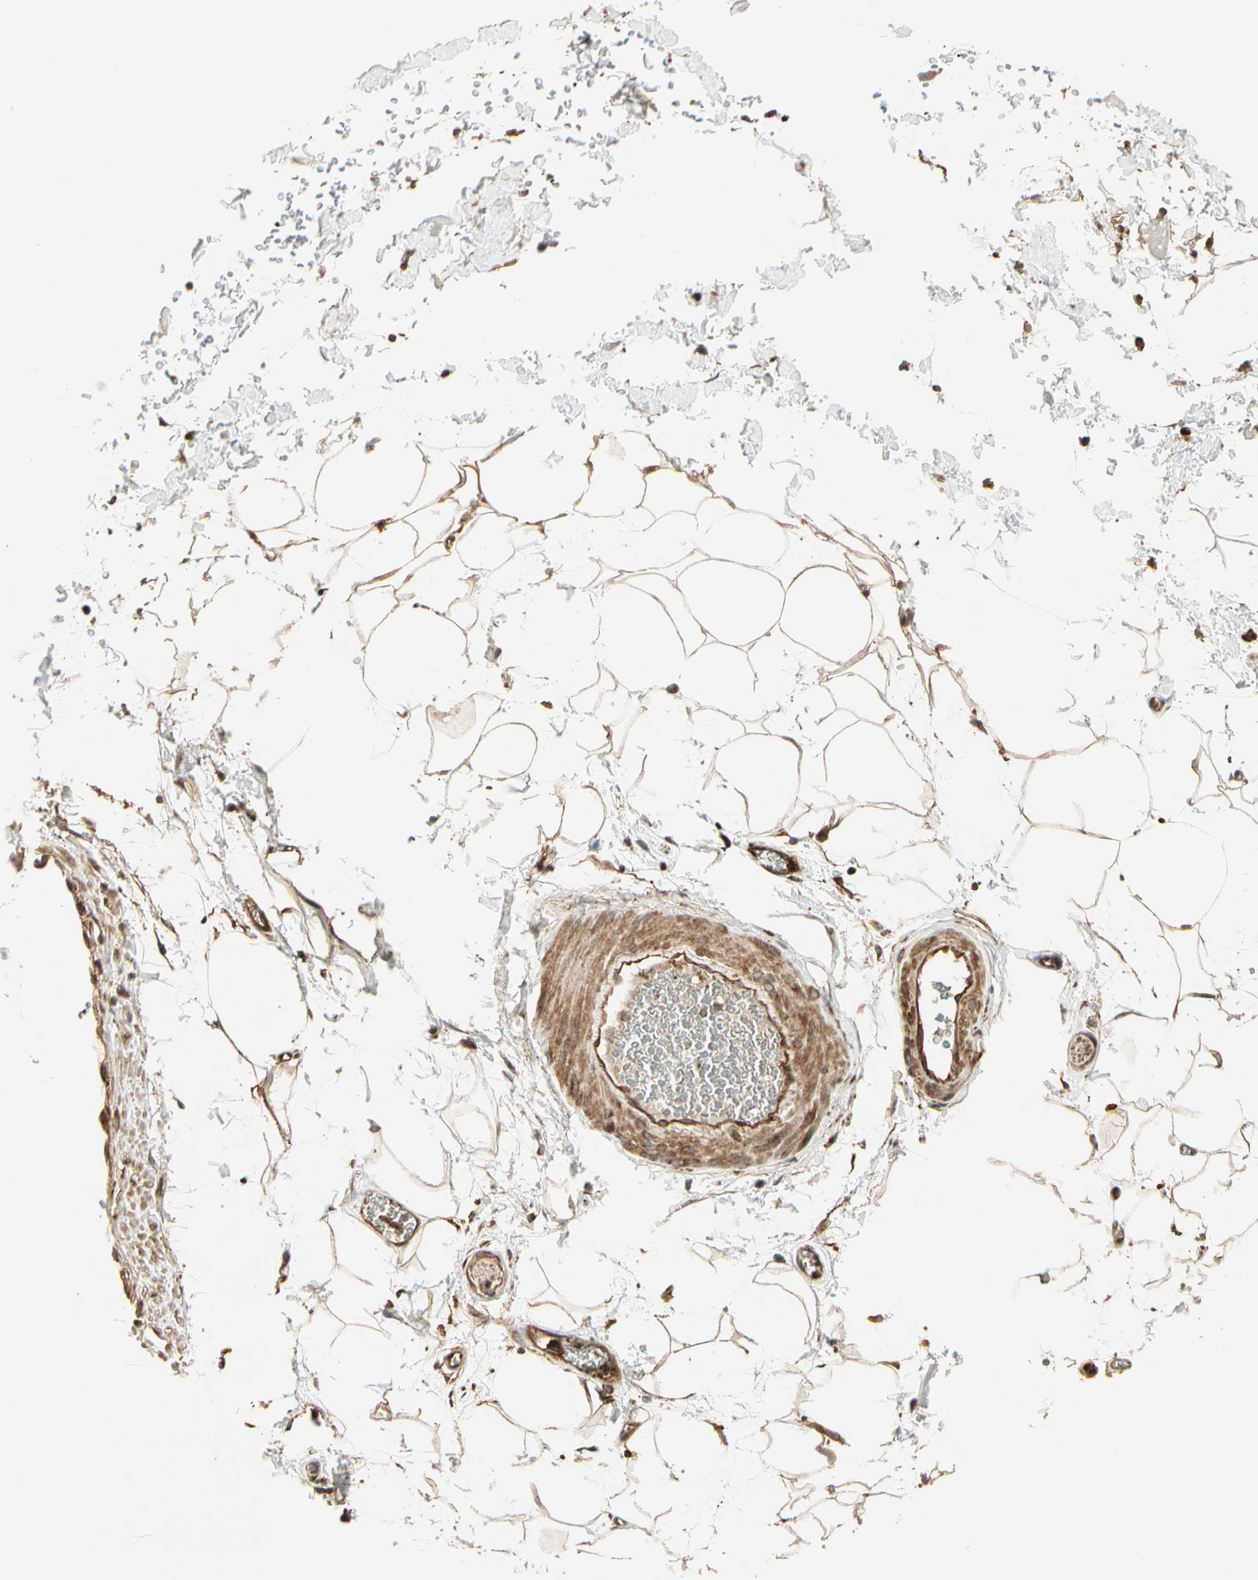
{"staining": {"intensity": "strong", "quantity": ">75%", "location": "cytoplasmic/membranous"}, "tissue": "adipose tissue", "cell_type": "Adipocytes", "image_type": "normal", "snomed": [{"axis": "morphology", "description": "Normal tissue, NOS"}, {"axis": "topography", "description": "Soft tissue"}], "caption": "This image exhibits immunohistochemistry staining of unremarkable human adipose tissue, with high strong cytoplasmic/membranous positivity in approximately >75% of adipocytes.", "gene": "FKBP15", "patient": {"sex": "male", "age": 72}}